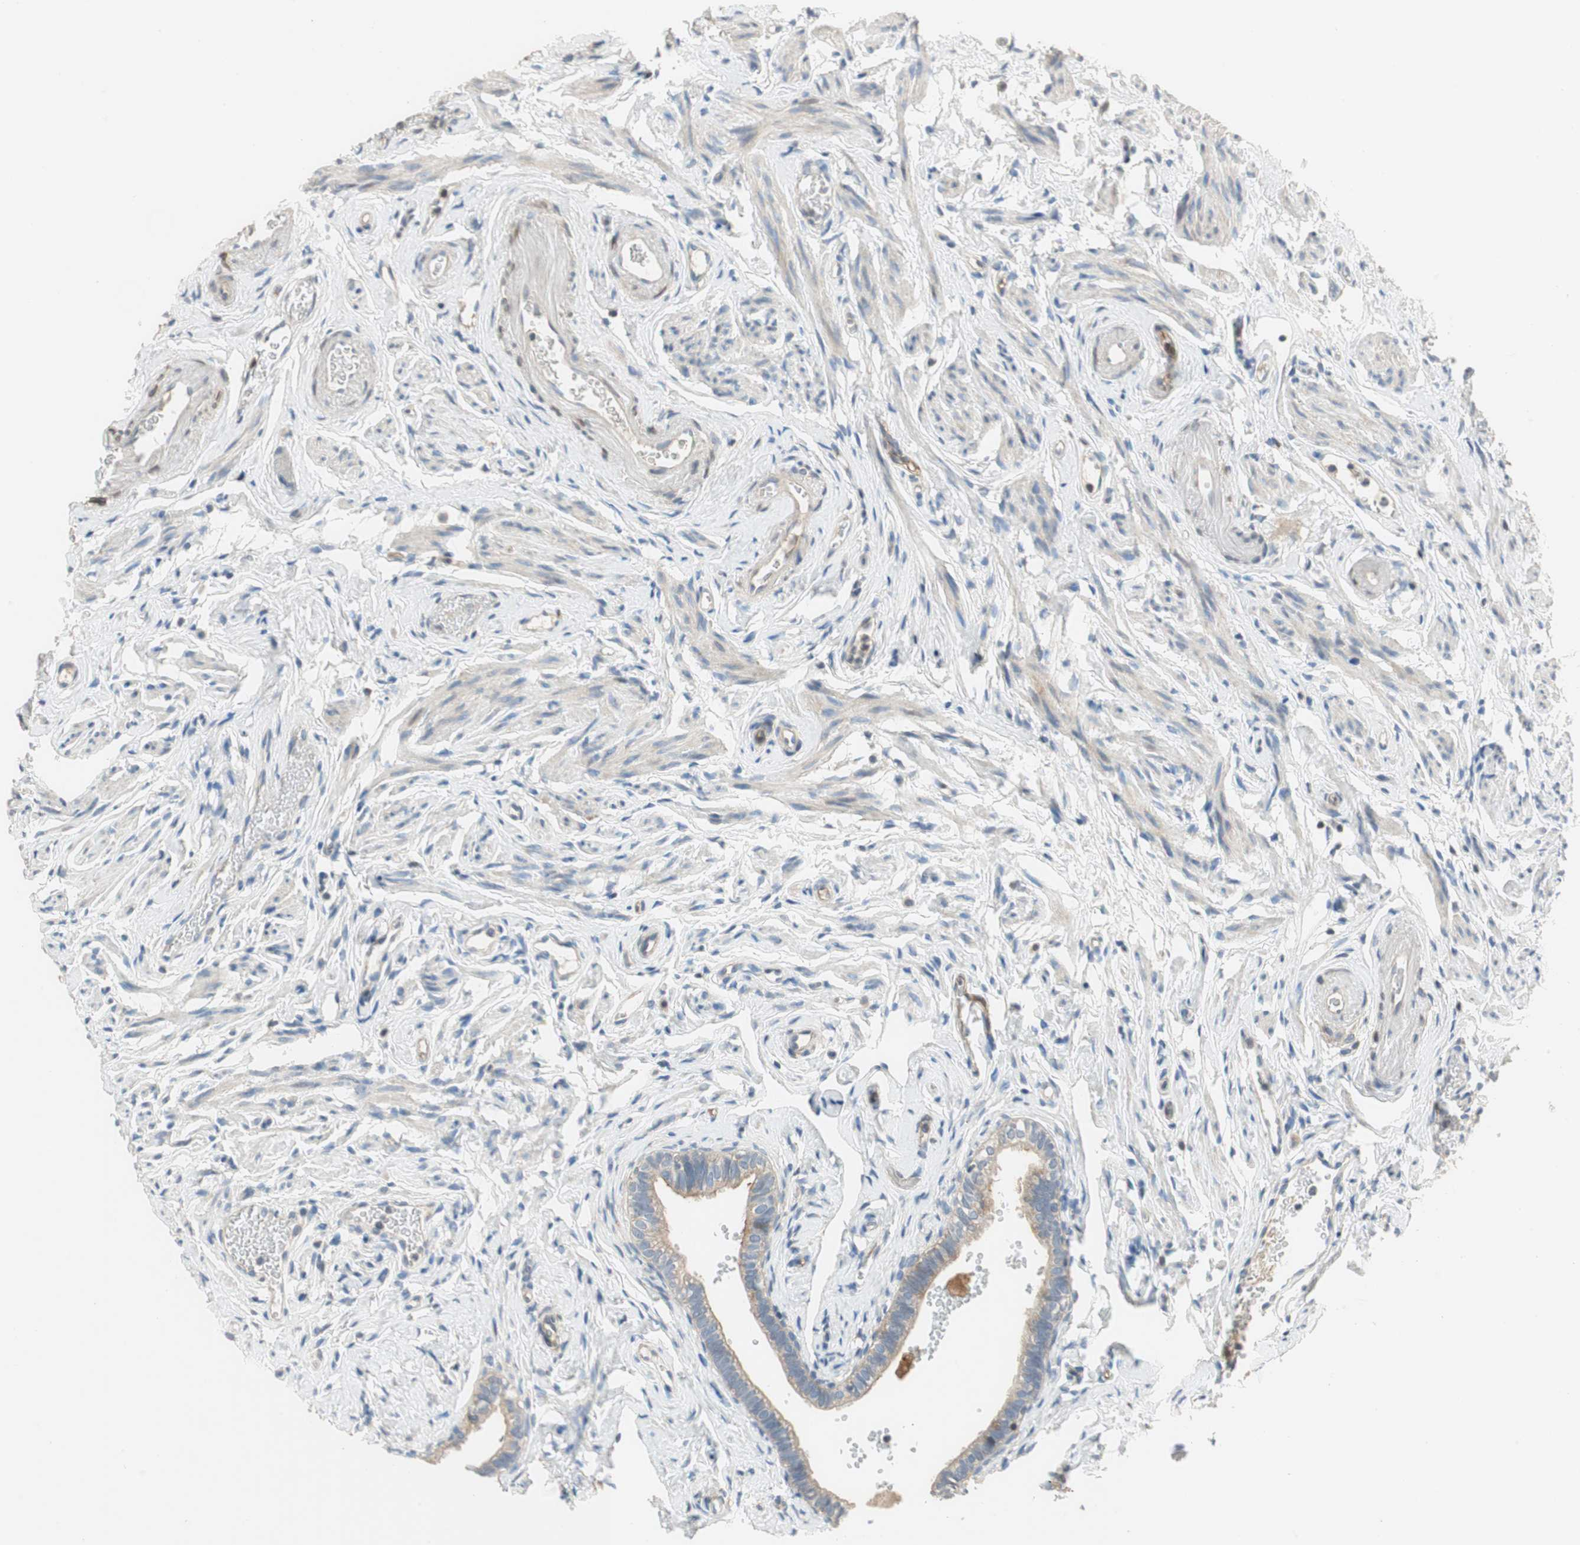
{"staining": {"intensity": "weak", "quantity": ">75%", "location": "cytoplasmic/membranous"}, "tissue": "fallopian tube", "cell_type": "Glandular cells", "image_type": "normal", "snomed": [{"axis": "morphology", "description": "Normal tissue, NOS"}, {"axis": "topography", "description": "Fallopian tube"}], "caption": "Brown immunohistochemical staining in unremarkable fallopian tube exhibits weak cytoplasmic/membranous expression in approximately >75% of glandular cells. (DAB IHC, brown staining for protein, blue staining for nuclei).", "gene": "ALPL", "patient": {"sex": "female", "age": 71}}